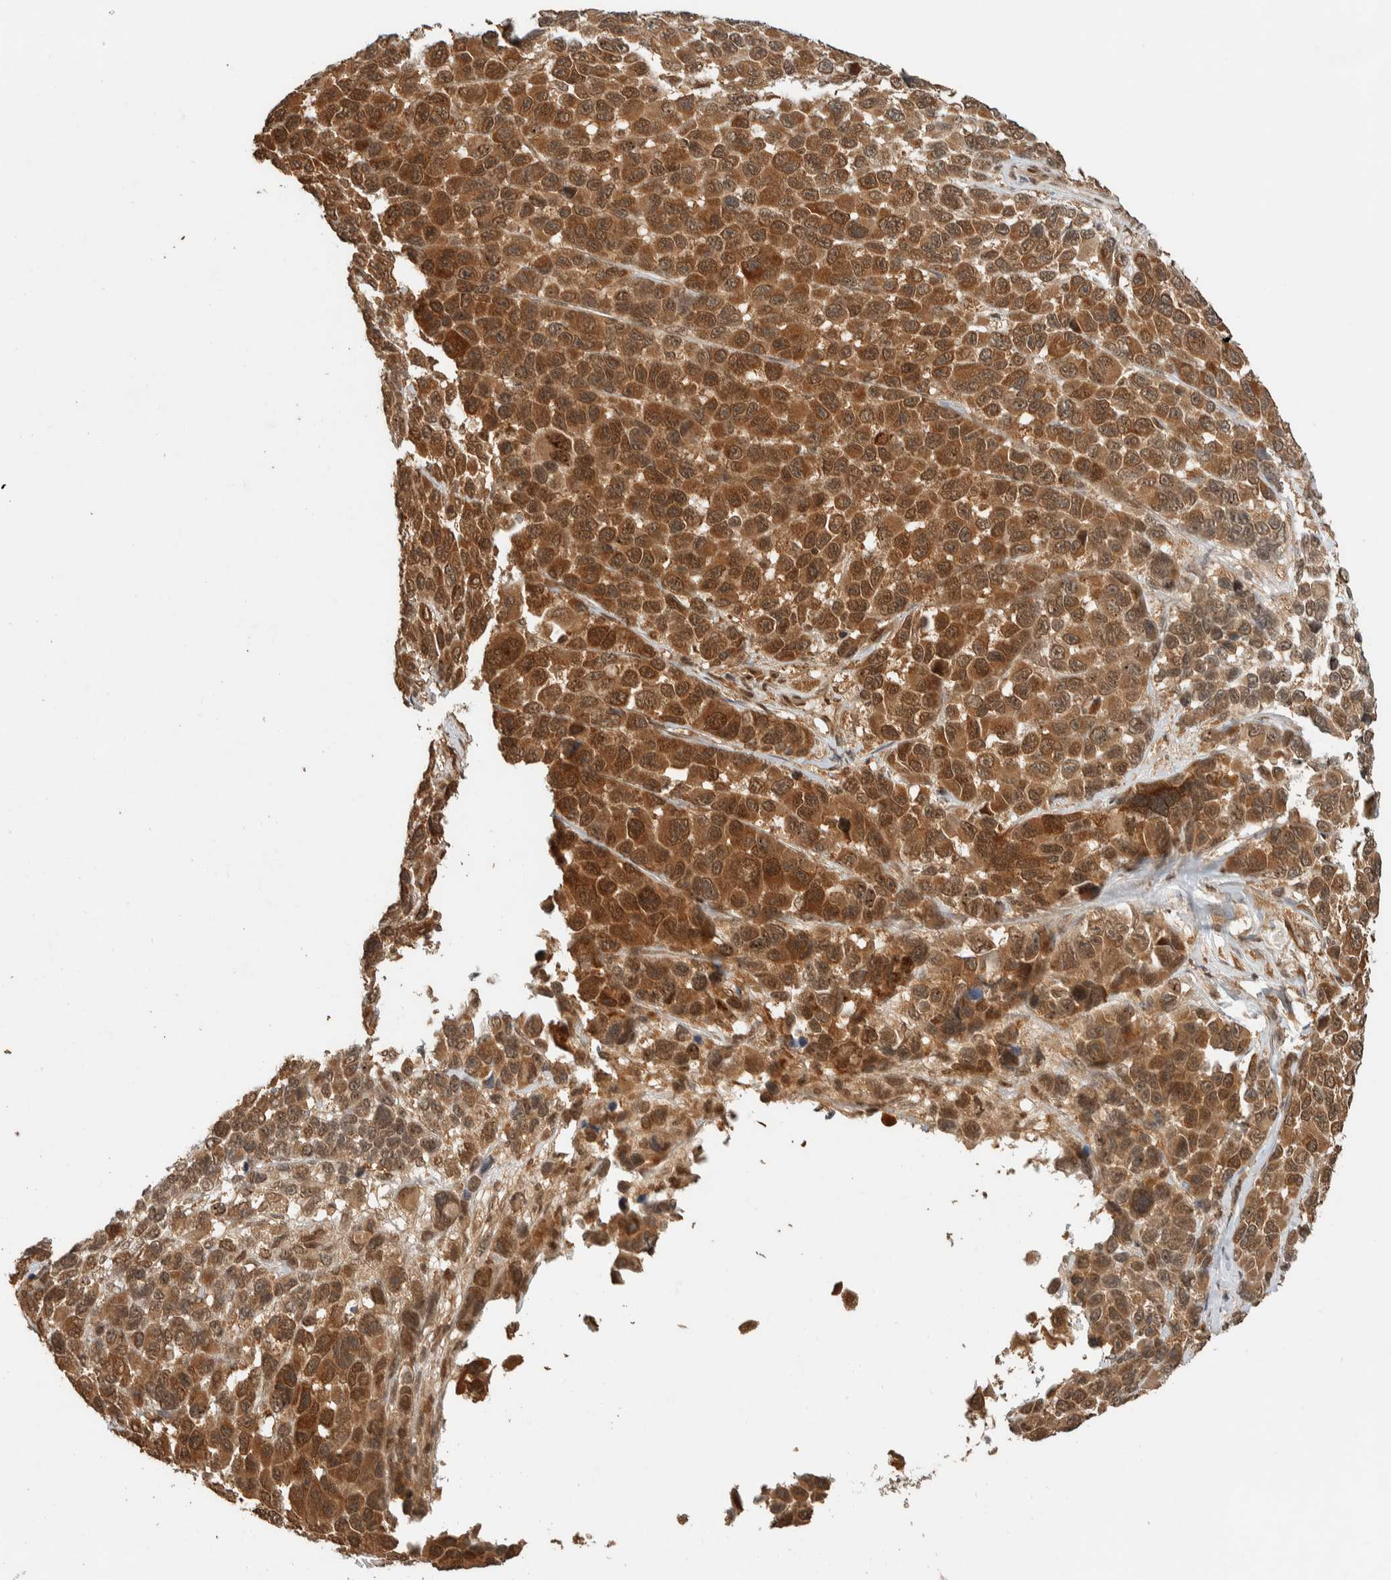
{"staining": {"intensity": "moderate", "quantity": ">75%", "location": "cytoplasmic/membranous,nuclear"}, "tissue": "melanoma", "cell_type": "Tumor cells", "image_type": "cancer", "snomed": [{"axis": "morphology", "description": "Malignant melanoma, NOS"}, {"axis": "topography", "description": "Skin"}], "caption": "Melanoma stained with a protein marker shows moderate staining in tumor cells.", "gene": "ZBTB2", "patient": {"sex": "male", "age": 53}}